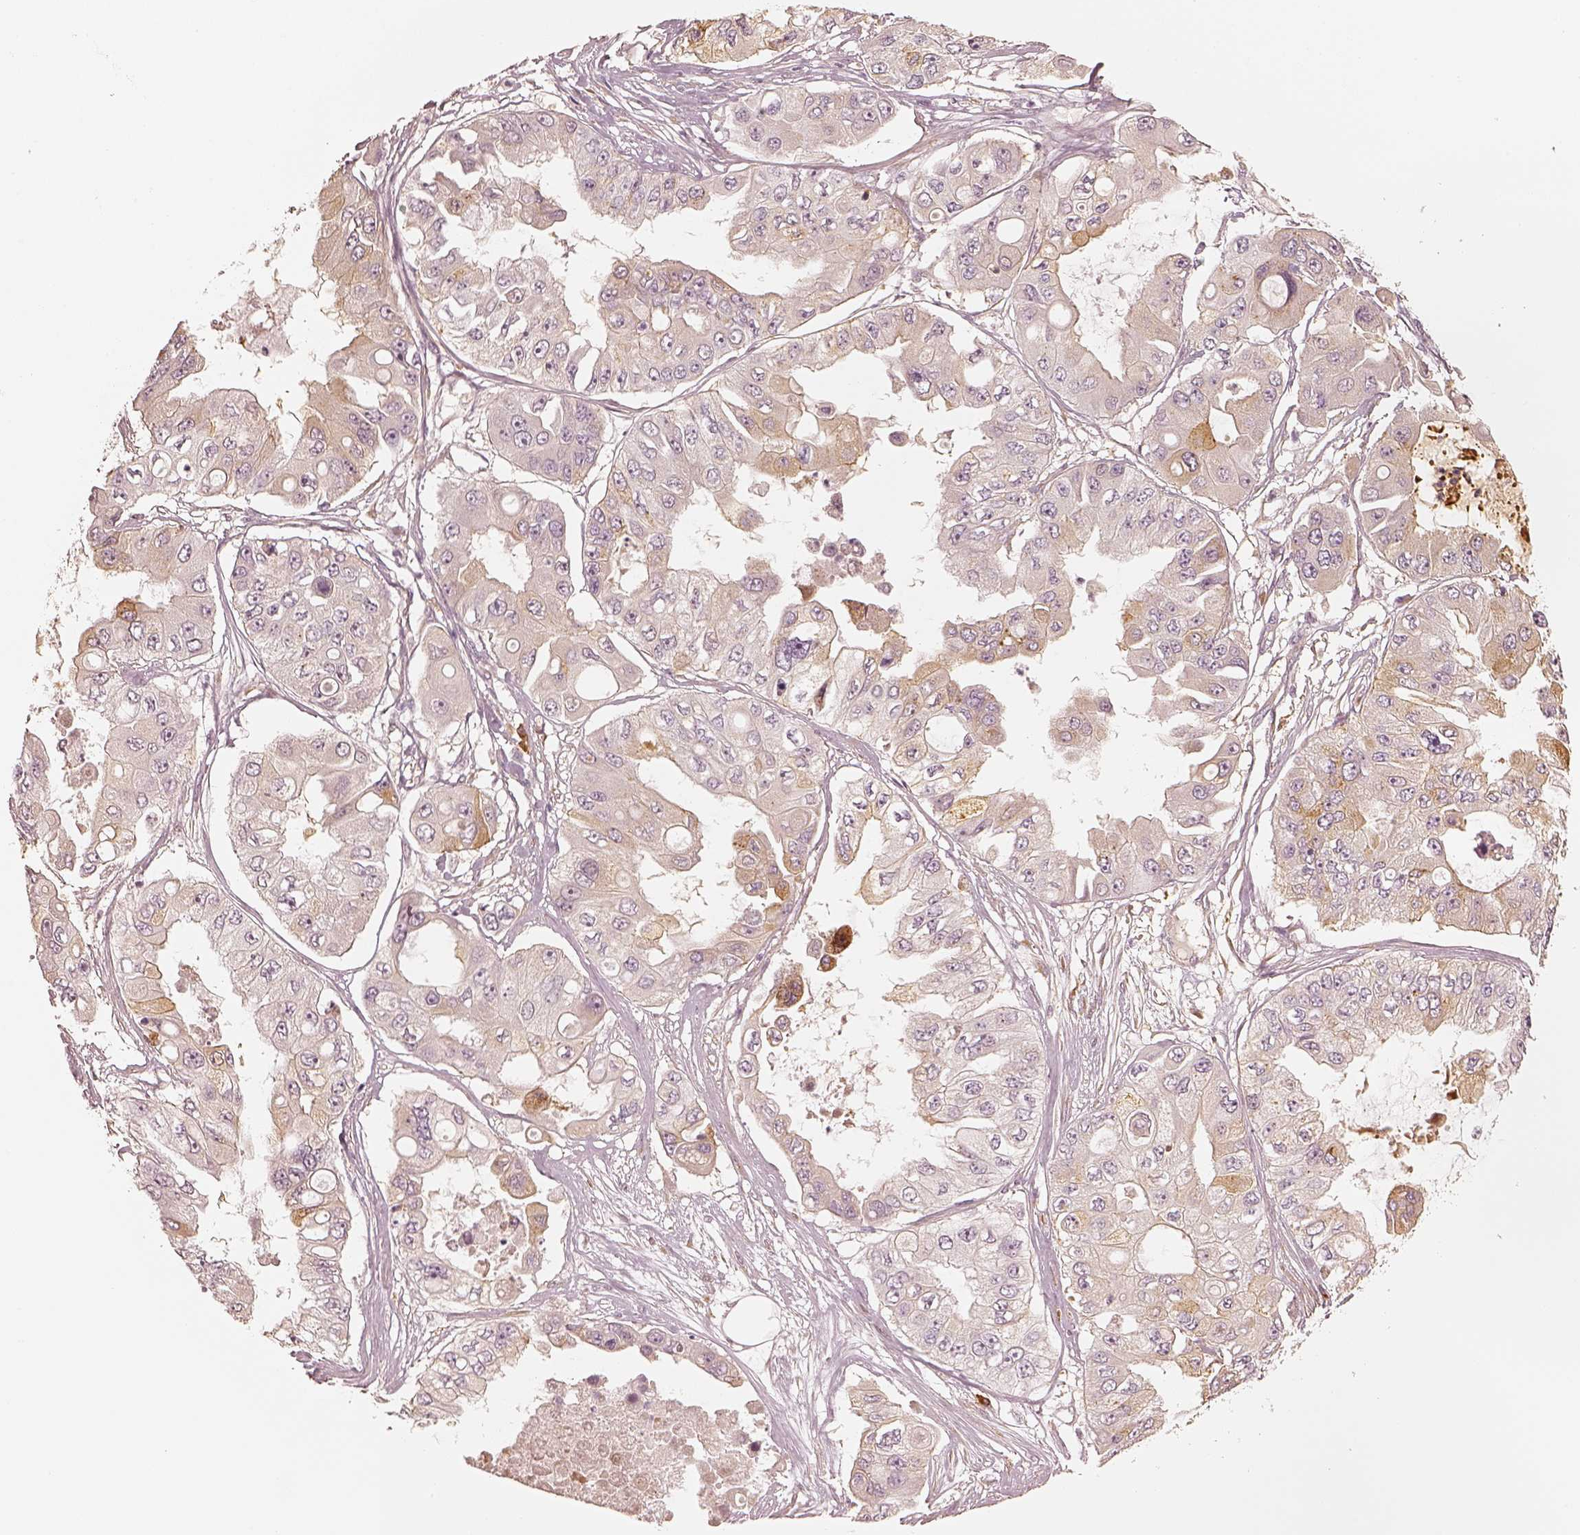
{"staining": {"intensity": "moderate", "quantity": "<25%", "location": "cytoplasmic/membranous"}, "tissue": "ovarian cancer", "cell_type": "Tumor cells", "image_type": "cancer", "snomed": [{"axis": "morphology", "description": "Cystadenocarcinoma, serous, NOS"}, {"axis": "topography", "description": "Ovary"}], "caption": "Brown immunohistochemical staining in ovarian cancer reveals moderate cytoplasmic/membranous expression in approximately <25% of tumor cells.", "gene": "GORASP2", "patient": {"sex": "female", "age": 56}}